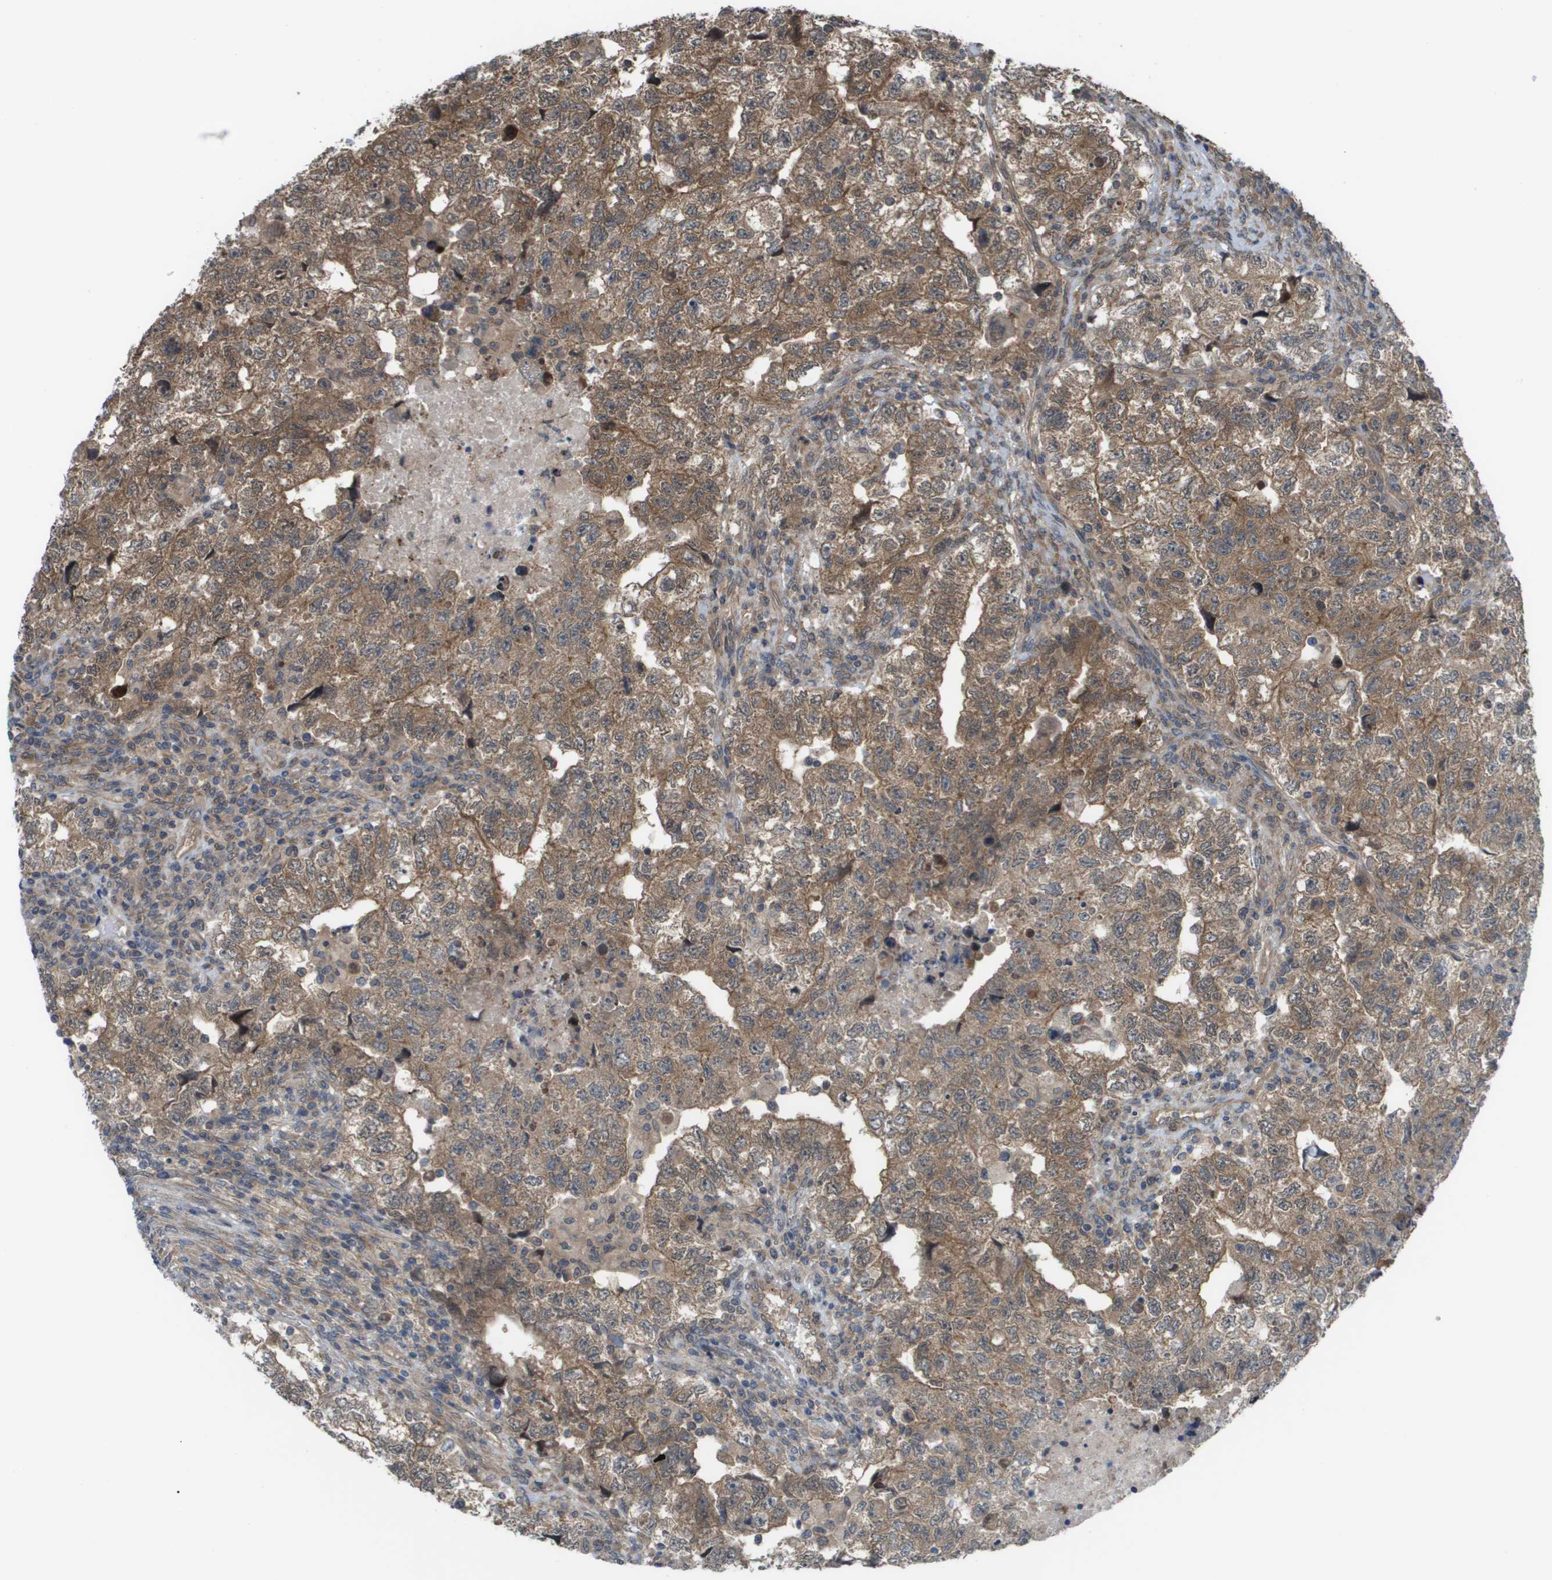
{"staining": {"intensity": "moderate", "quantity": ">75%", "location": "cytoplasmic/membranous"}, "tissue": "testis cancer", "cell_type": "Tumor cells", "image_type": "cancer", "snomed": [{"axis": "morphology", "description": "Carcinoma, Embryonal, NOS"}, {"axis": "topography", "description": "Testis"}], "caption": "Protein expression analysis of human testis cancer reveals moderate cytoplasmic/membranous staining in about >75% of tumor cells.", "gene": "CTPS2", "patient": {"sex": "male", "age": 36}}